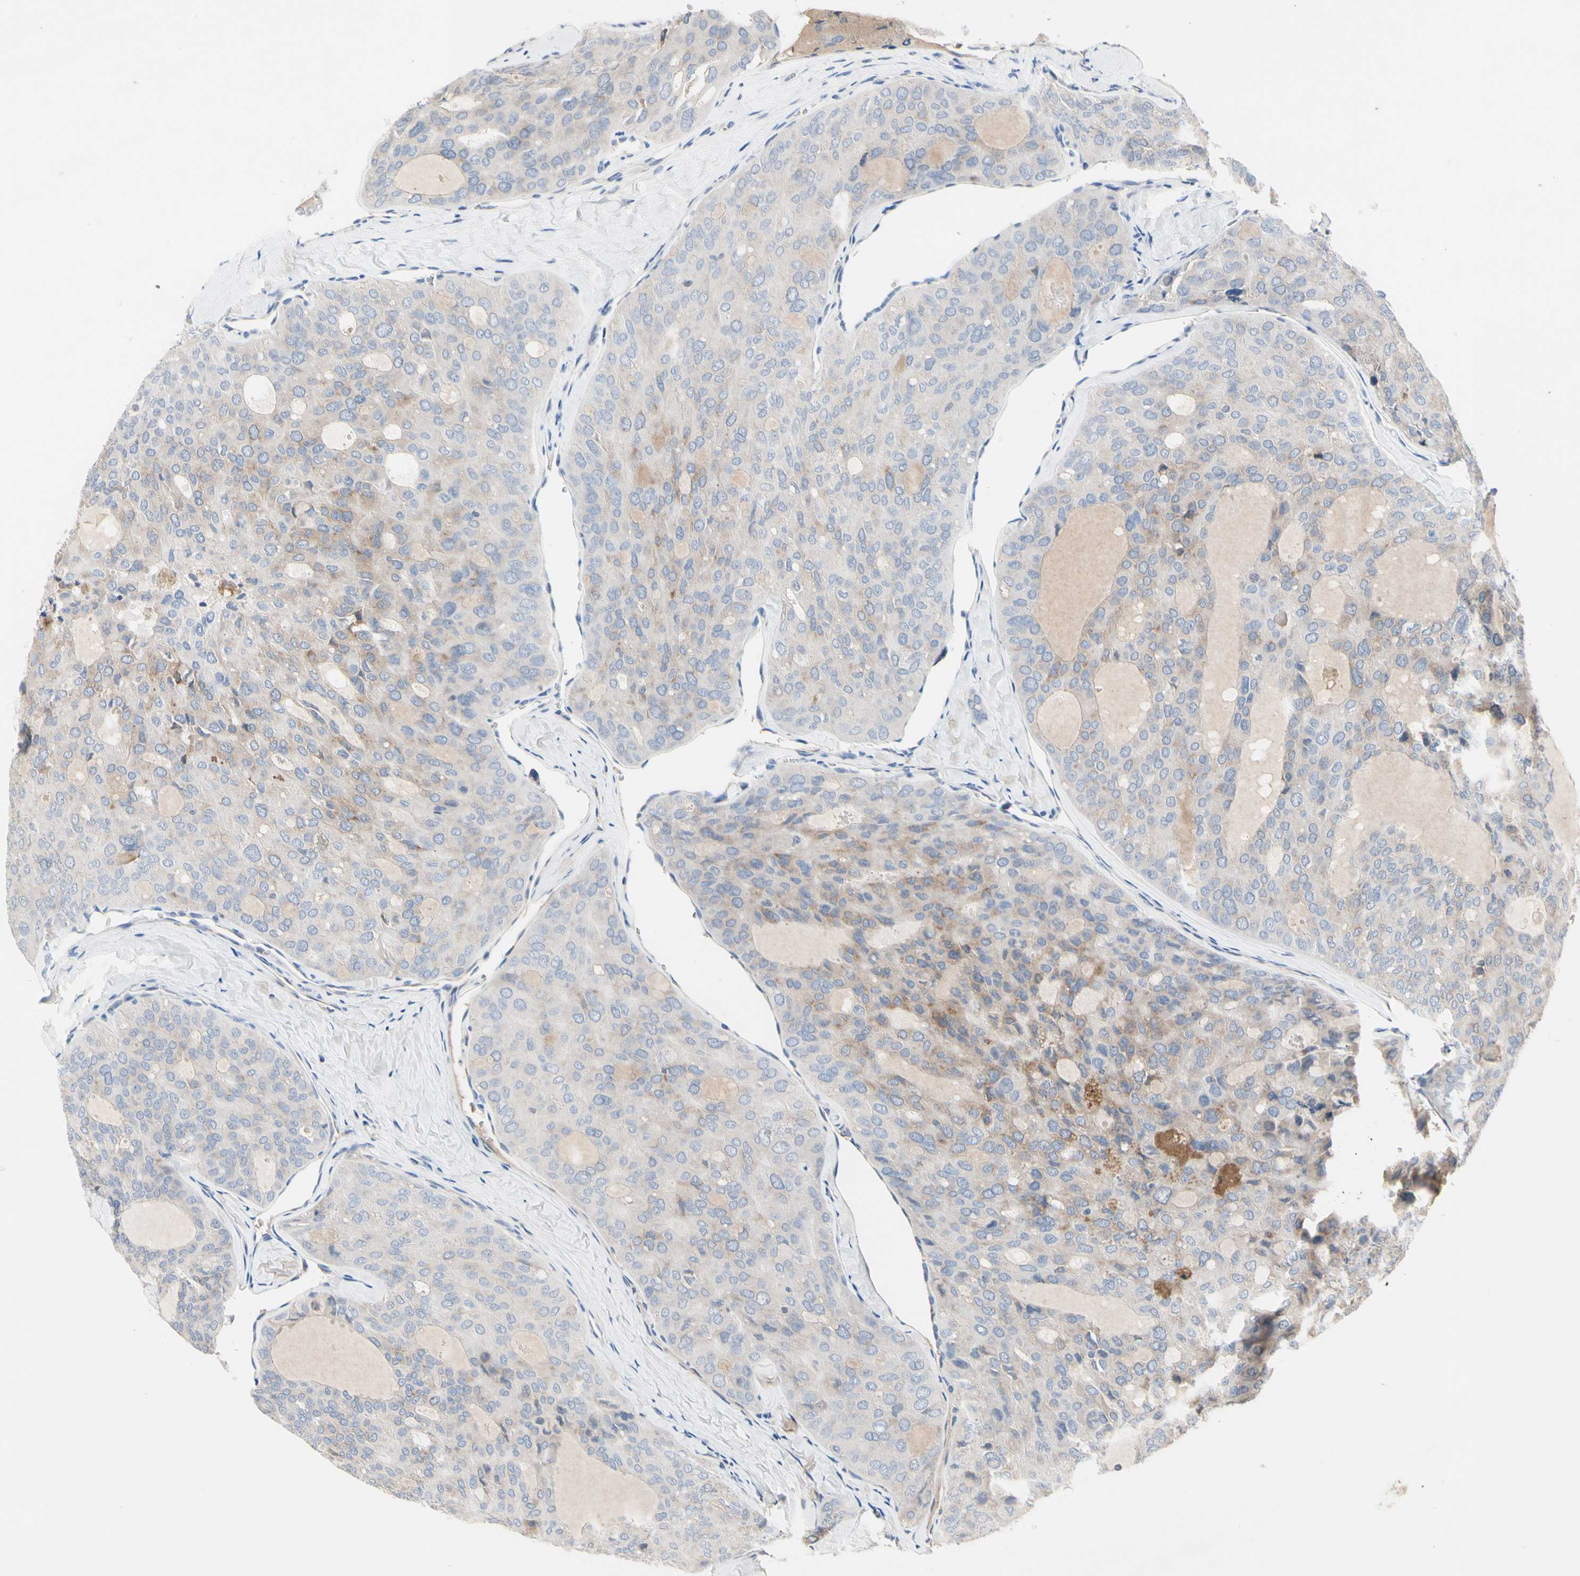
{"staining": {"intensity": "weak", "quantity": "25%-75%", "location": "cytoplasmic/membranous"}, "tissue": "thyroid cancer", "cell_type": "Tumor cells", "image_type": "cancer", "snomed": [{"axis": "morphology", "description": "Follicular adenoma carcinoma, NOS"}, {"axis": "topography", "description": "Thyroid gland"}], "caption": "An IHC micrograph of tumor tissue is shown. Protein staining in brown shows weak cytoplasmic/membranous positivity in follicular adenoma carcinoma (thyroid) within tumor cells. The staining was performed using DAB, with brown indicating positive protein expression. Nuclei are stained blue with hematoxylin.", "gene": "ECRG4", "patient": {"sex": "male", "age": 75}}